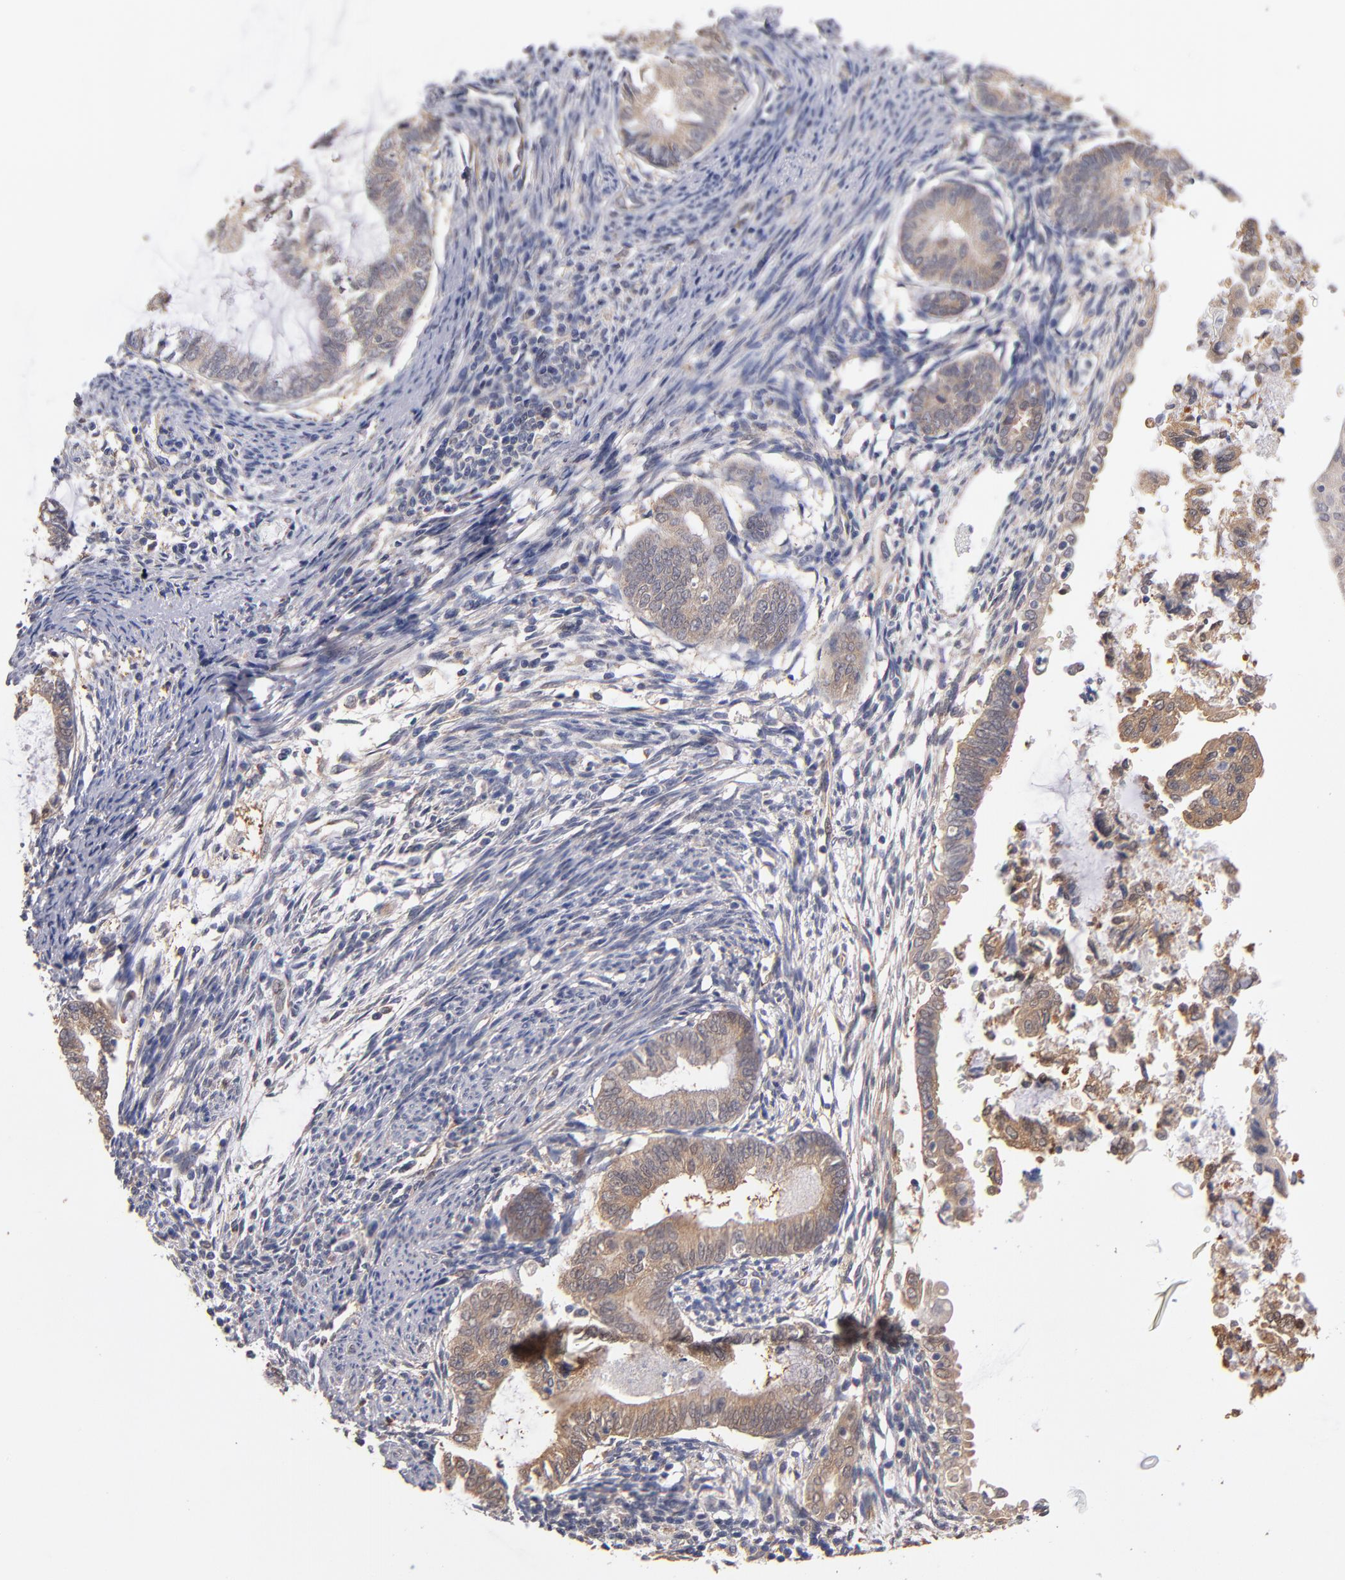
{"staining": {"intensity": "moderate", "quantity": ">75%", "location": "cytoplasmic/membranous"}, "tissue": "endometrial cancer", "cell_type": "Tumor cells", "image_type": "cancer", "snomed": [{"axis": "morphology", "description": "Adenocarcinoma, NOS"}, {"axis": "topography", "description": "Endometrium"}], "caption": "Protein expression analysis of human endometrial cancer (adenocarcinoma) reveals moderate cytoplasmic/membranous positivity in approximately >75% of tumor cells.", "gene": "GMFG", "patient": {"sex": "female", "age": 63}}